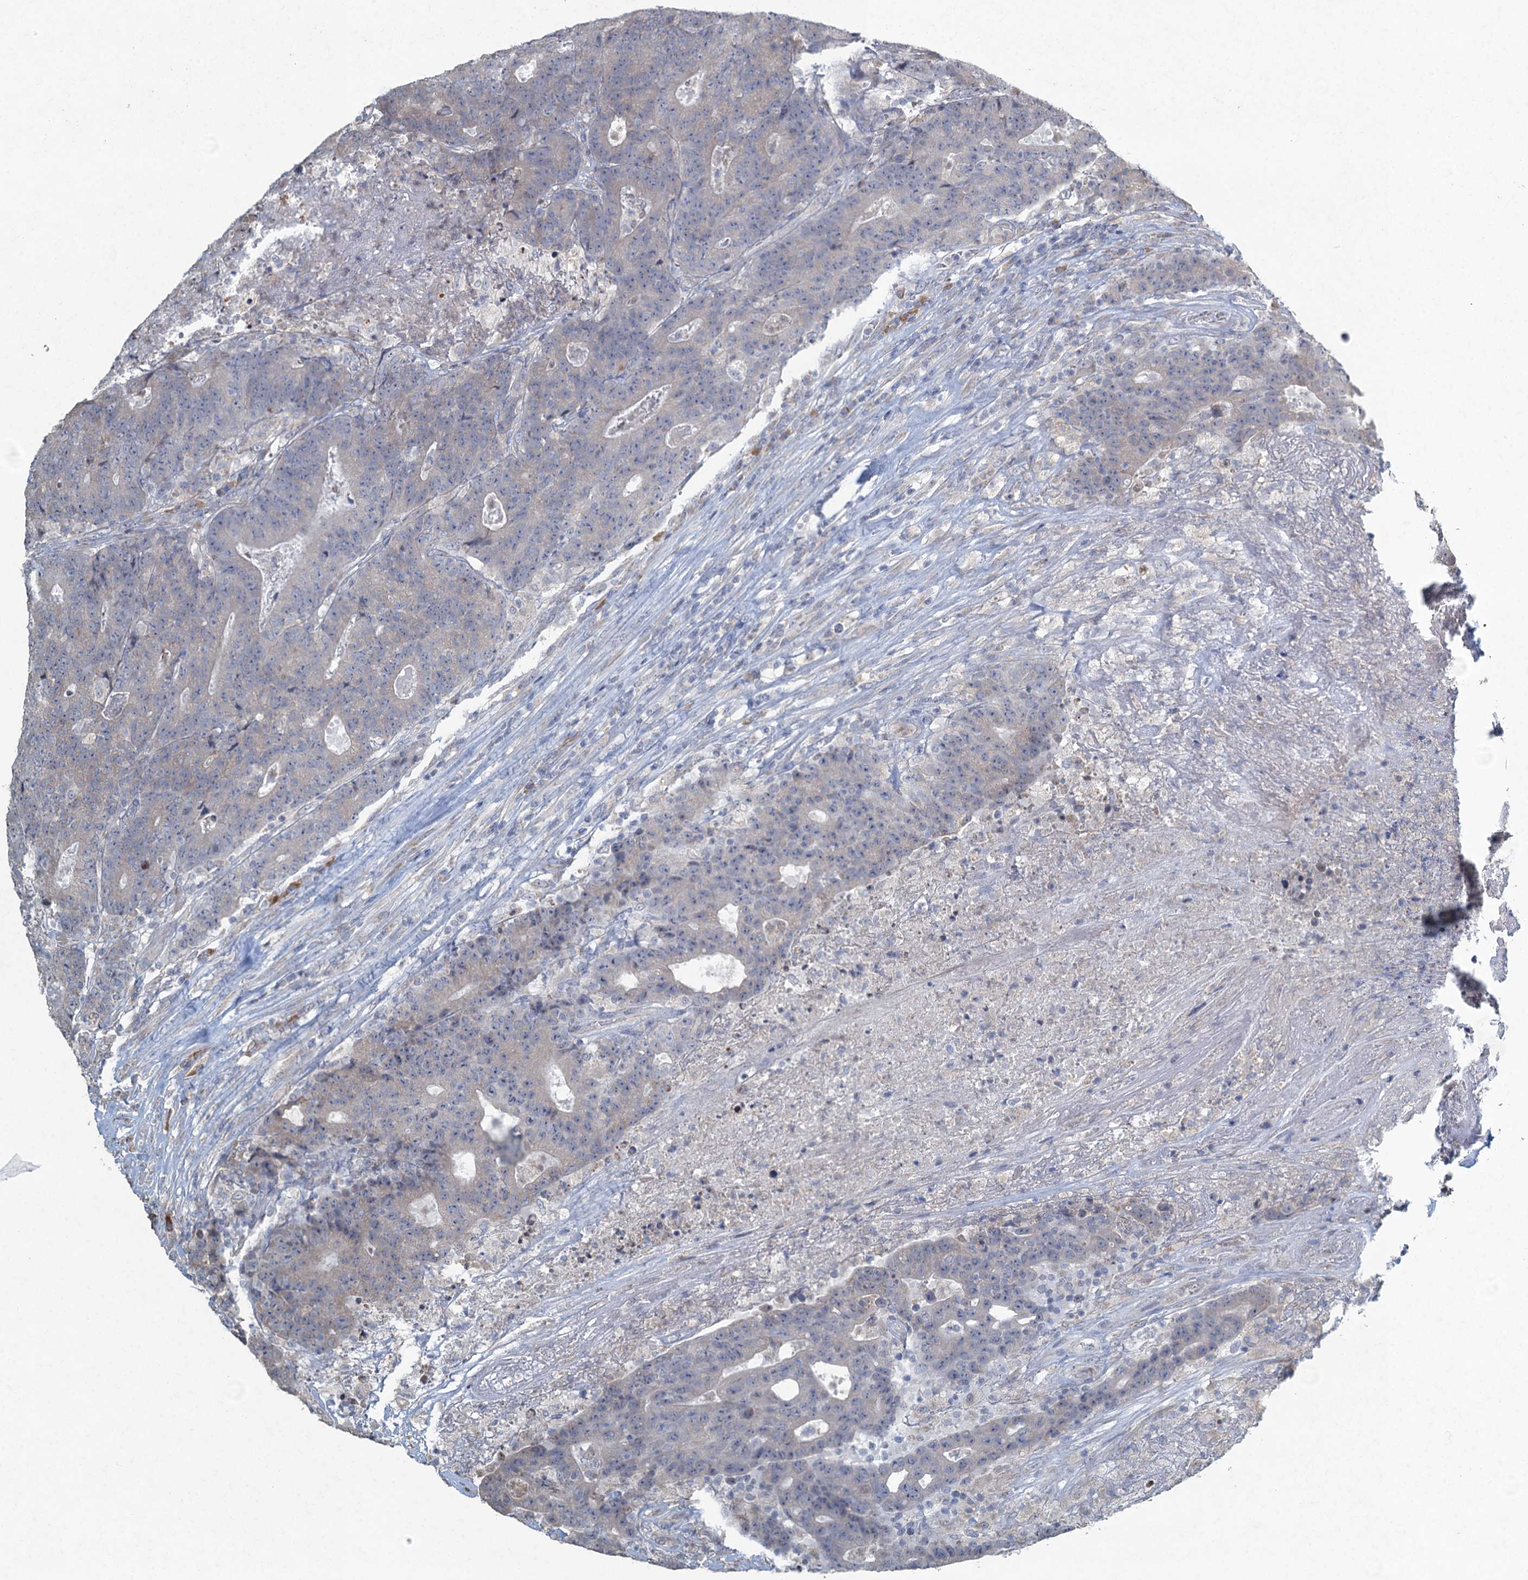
{"staining": {"intensity": "negative", "quantity": "none", "location": "none"}, "tissue": "colorectal cancer", "cell_type": "Tumor cells", "image_type": "cancer", "snomed": [{"axis": "morphology", "description": "Adenocarcinoma, NOS"}, {"axis": "topography", "description": "Colon"}], "caption": "High magnification brightfield microscopy of adenocarcinoma (colorectal) stained with DAB (brown) and counterstained with hematoxylin (blue): tumor cells show no significant expression.", "gene": "TEX35", "patient": {"sex": "female", "age": 75}}